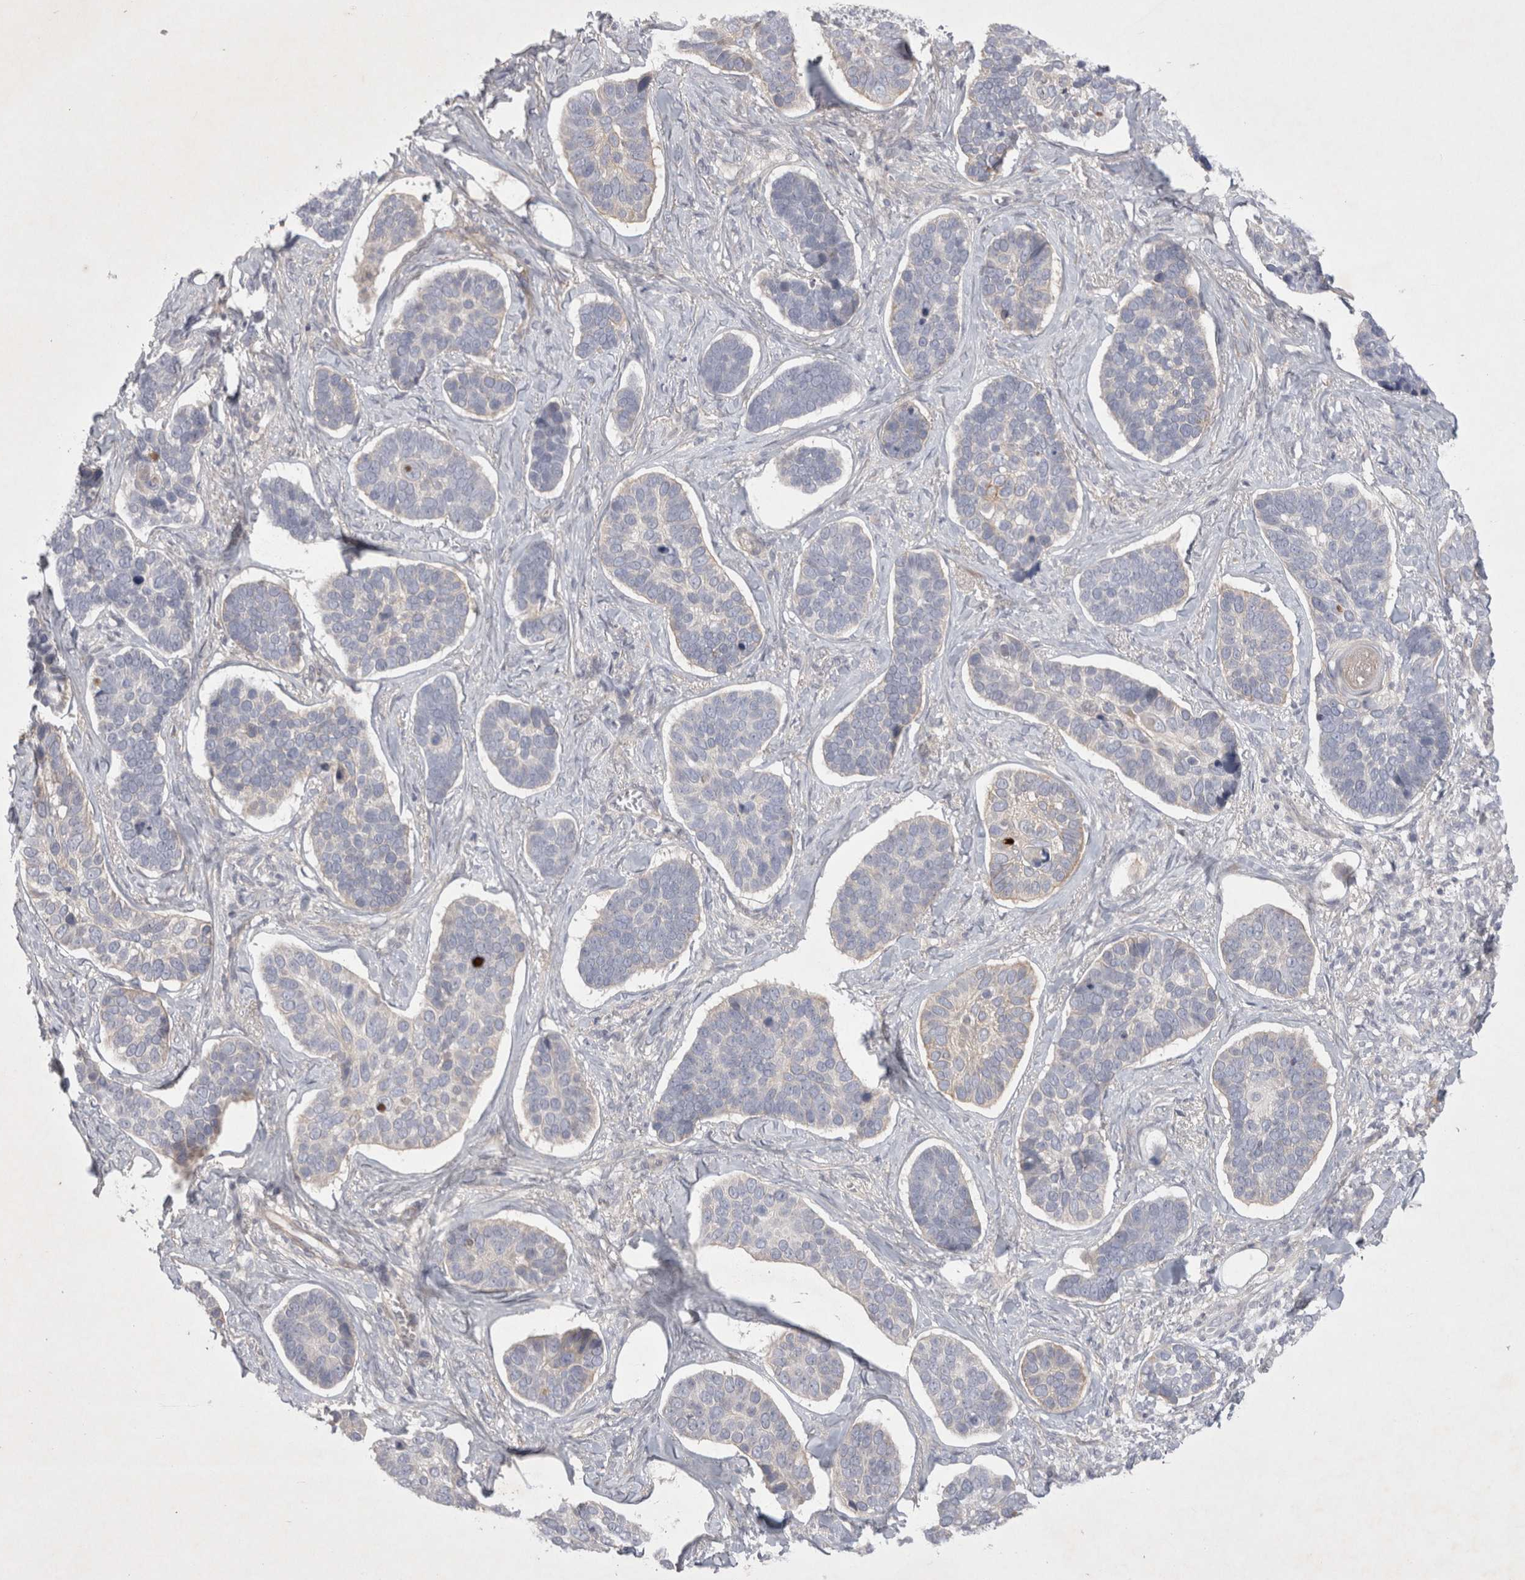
{"staining": {"intensity": "negative", "quantity": "none", "location": "none"}, "tissue": "skin cancer", "cell_type": "Tumor cells", "image_type": "cancer", "snomed": [{"axis": "morphology", "description": "Basal cell carcinoma"}, {"axis": "topography", "description": "Skin"}], "caption": "Immunohistochemistry (IHC) of human skin cancer (basal cell carcinoma) demonstrates no expression in tumor cells. (DAB (3,3'-diaminobenzidine) immunohistochemistry (IHC), high magnification).", "gene": "BZW2", "patient": {"sex": "male", "age": 62}}